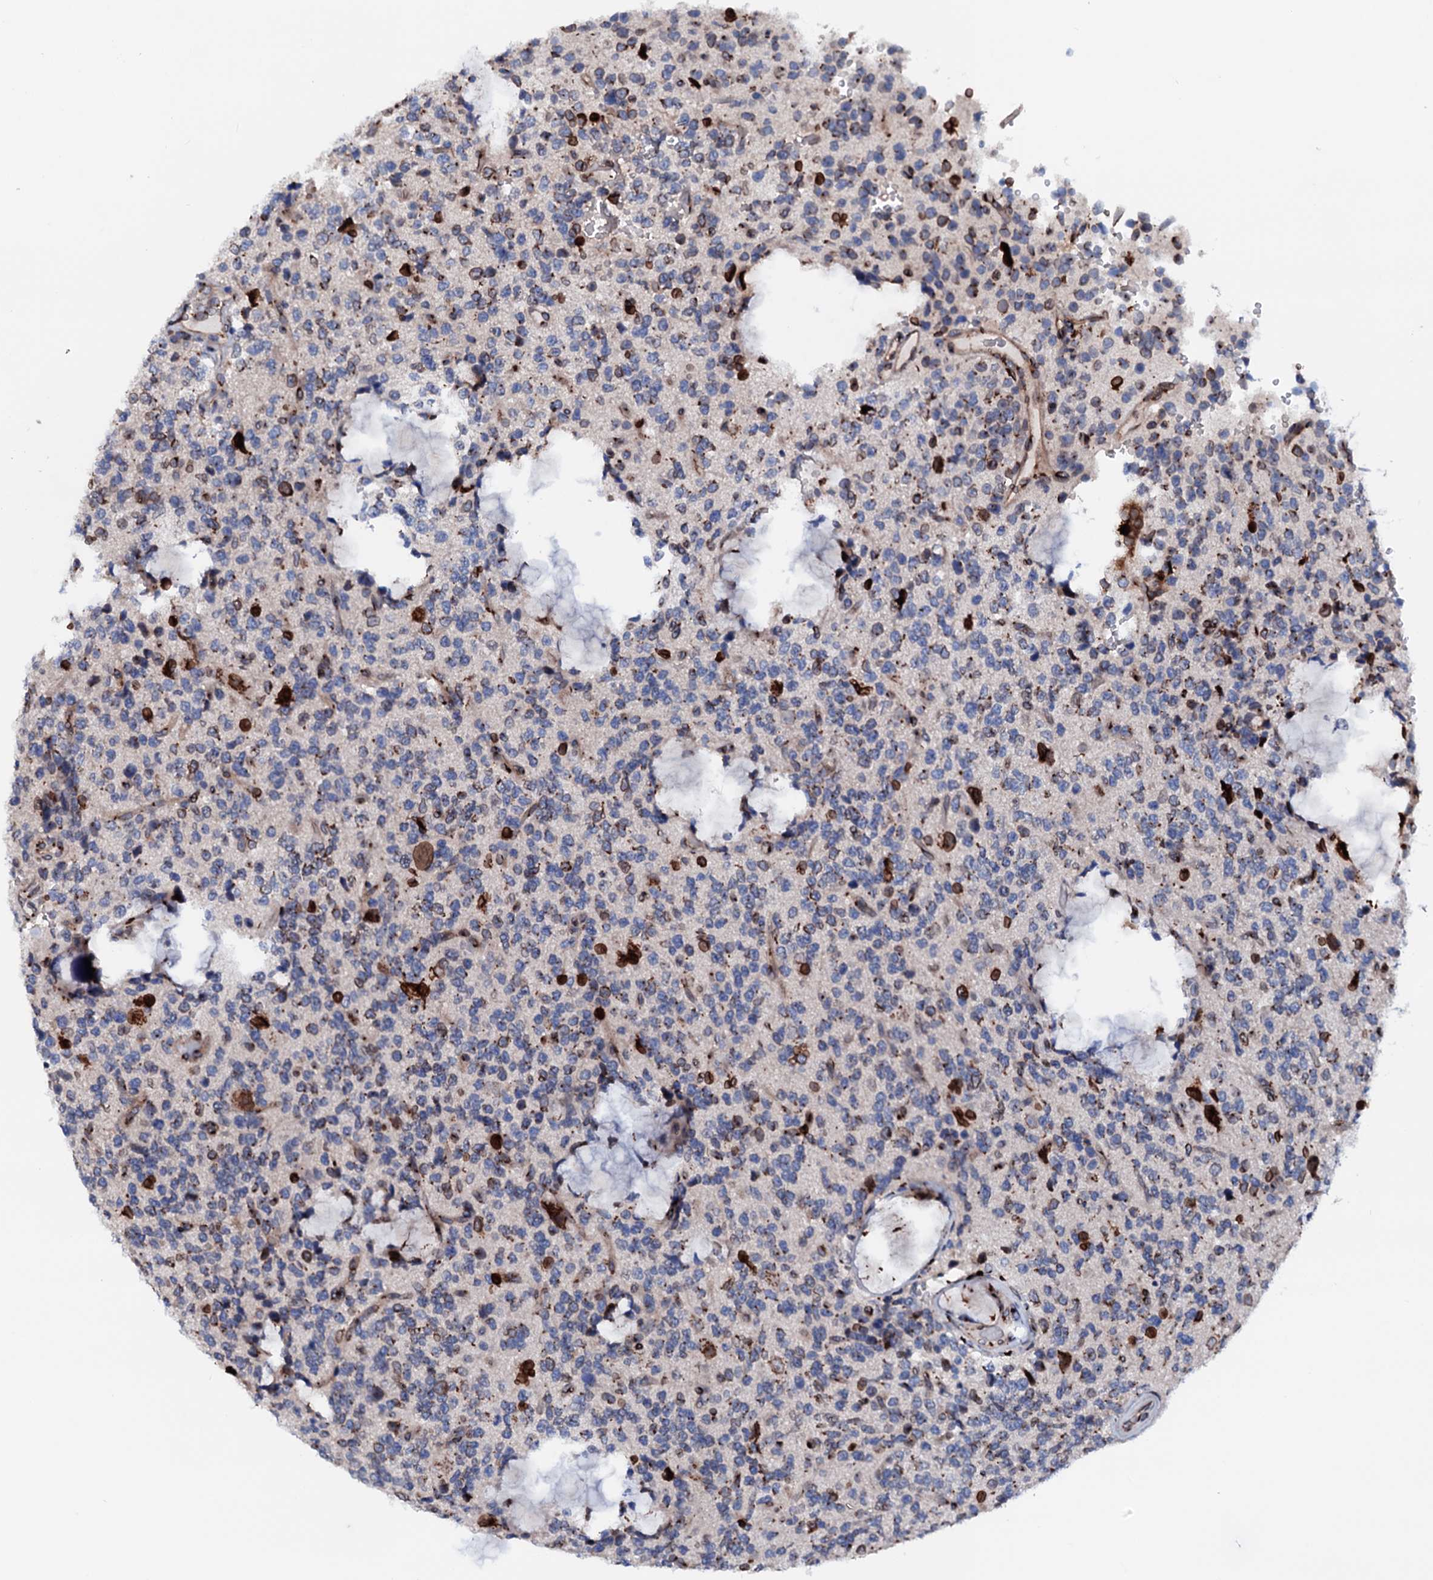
{"staining": {"intensity": "strong", "quantity": "<25%", "location": "cytoplasmic/membranous"}, "tissue": "glioma", "cell_type": "Tumor cells", "image_type": "cancer", "snomed": [{"axis": "morphology", "description": "Glioma, malignant, High grade"}, {"axis": "topography", "description": "Brain"}], "caption": "Immunohistochemical staining of glioma demonstrates medium levels of strong cytoplasmic/membranous protein positivity in approximately <25% of tumor cells.", "gene": "TMCO3", "patient": {"sex": "female", "age": 62}}